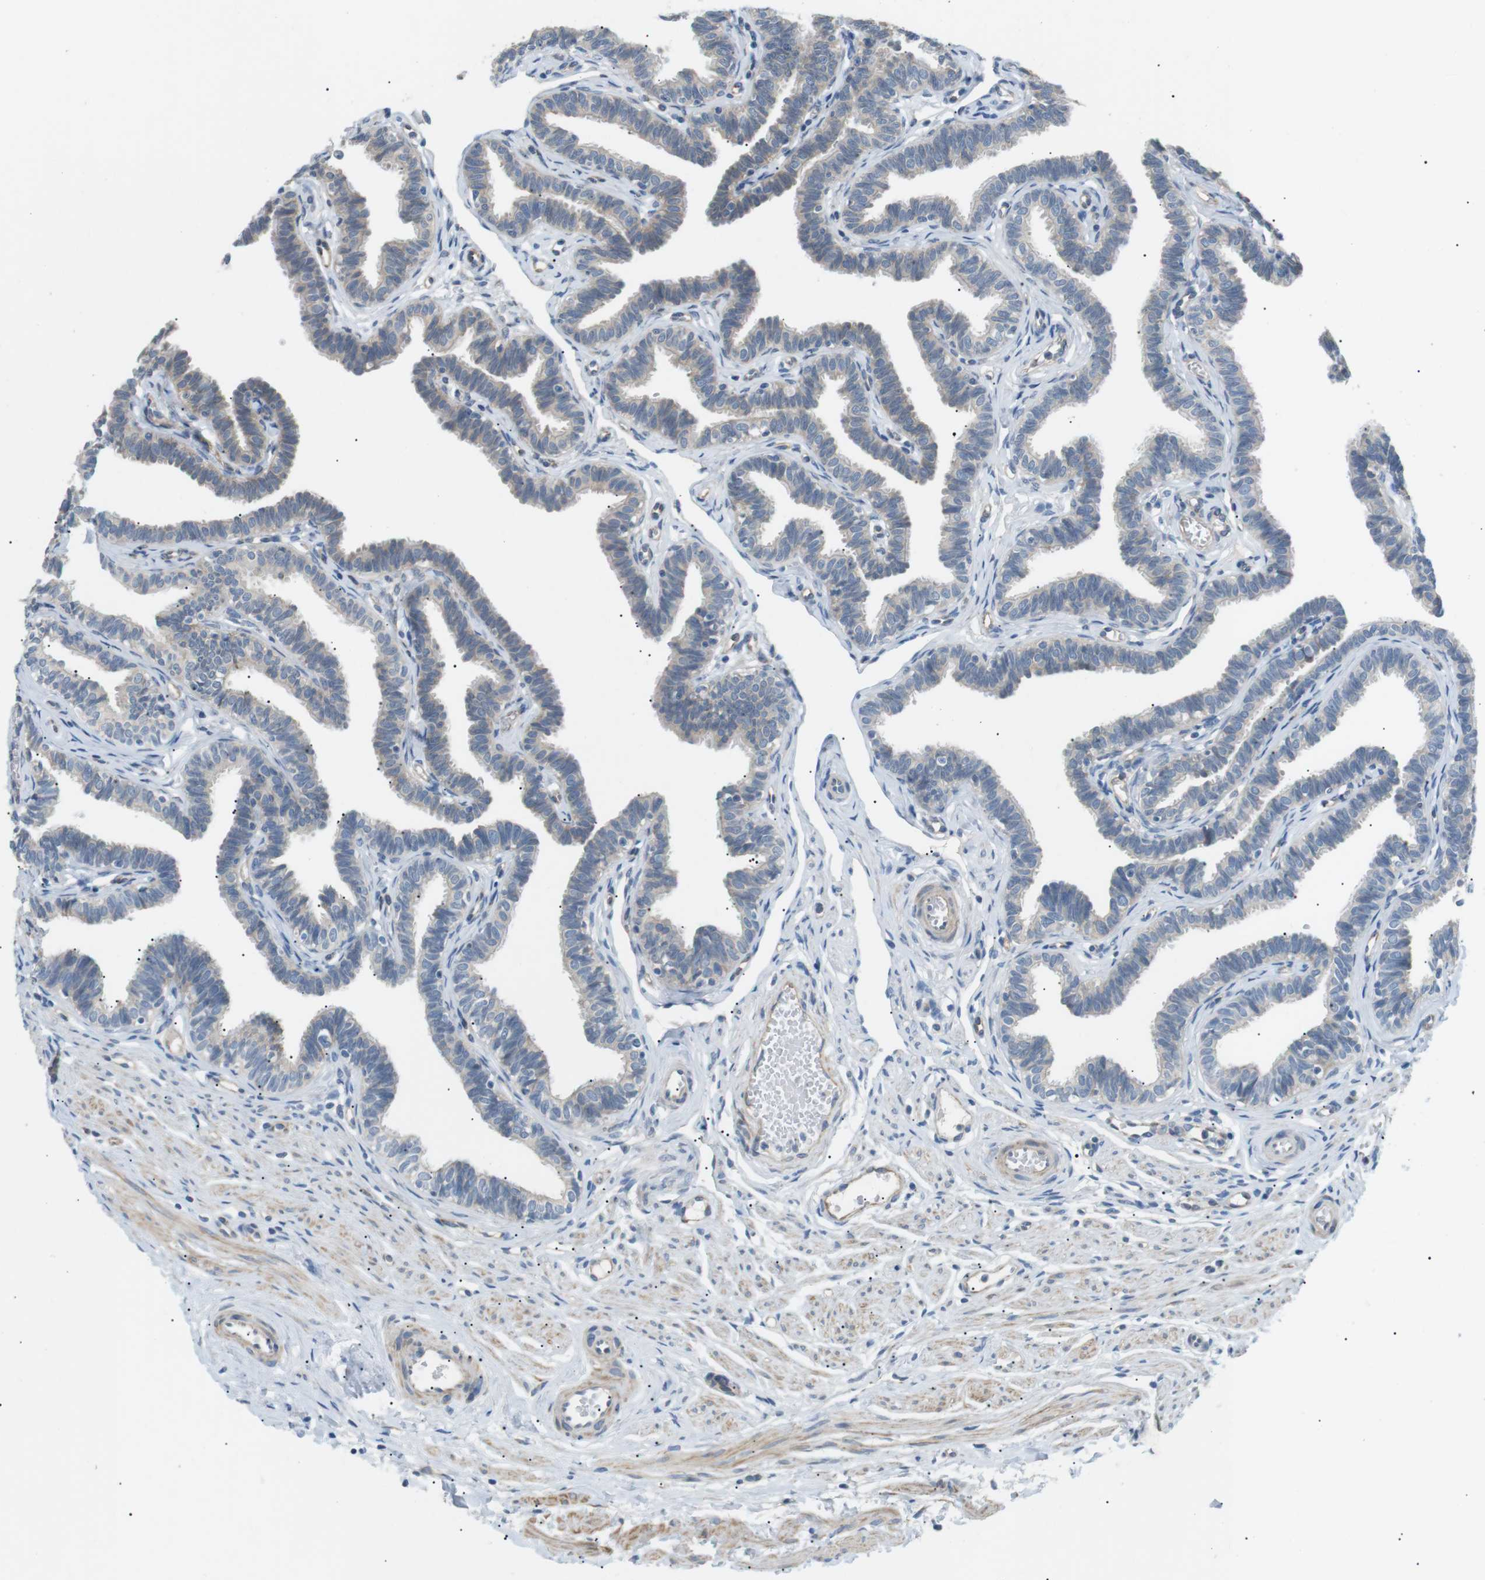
{"staining": {"intensity": "negative", "quantity": "none", "location": "none"}, "tissue": "fallopian tube", "cell_type": "Glandular cells", "image_type": "normal", "snomed": [{"axis": "morphology", "description": "Normal tissue, NOS"}, {"axis": "topography", "description": "Fallopian tube"}, {"axis": "topography", "description": "Ovary"}], "caption": "A high-resolution image shows immunohistochemistry staining of benign fallopian tube, which displays no significant positivity in glandular cells. The staining is performed using DAB brown chromogen with nuclei counter-stained in using hematoxylin.", "gene": "MTARC2", "patient": {"sex": "female", "age": 23}}